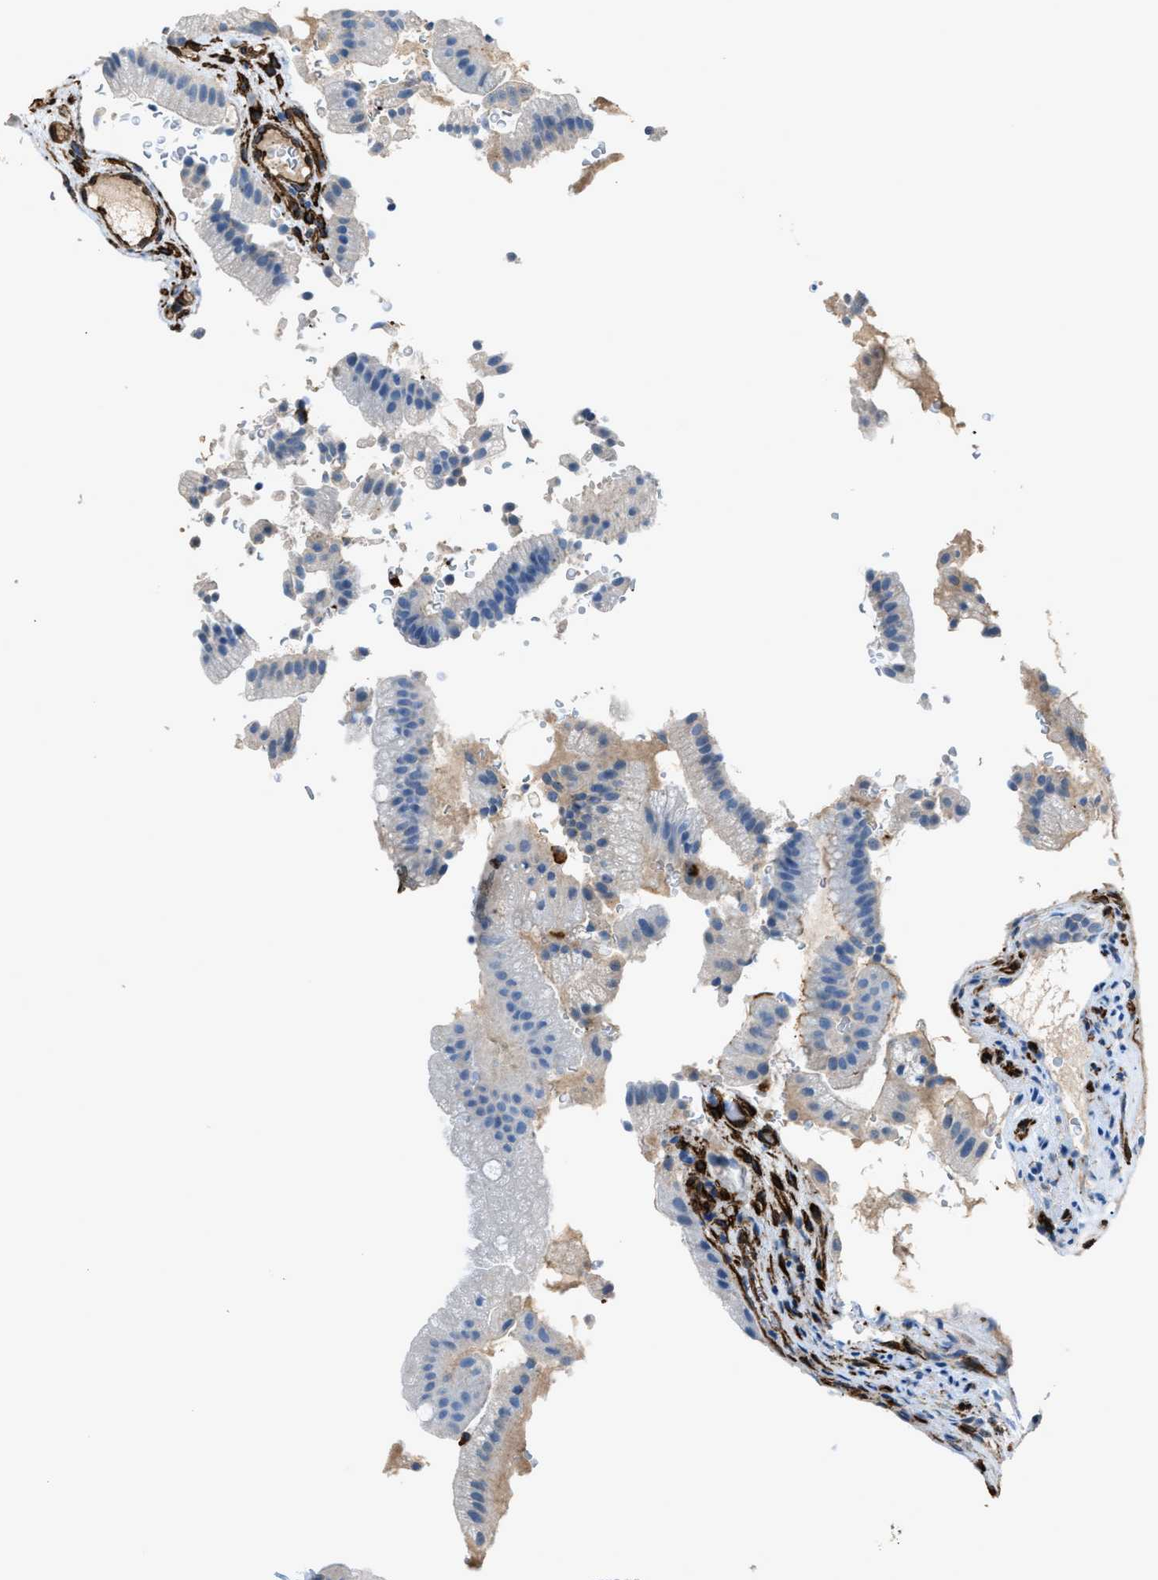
{"staining": {"intensity": "negative", "quantity": "none", "location": "none"}, "tissue": "gallbladder", "cell_type": "Glandular cells", "image_type": "normal", "snomed": [{"axis": "morphology", "description": "Normal tissue, NOS"}, {"axis": "topography", "description": "Gallbladder"}], "caption": "The immunohistochemistry histopathology image has no significant expression in glandular cells of gallbladder. Nuclei are stained in blue.", "gene": "SLC22A15", "patient": {"sex": "male", "age": 49}}